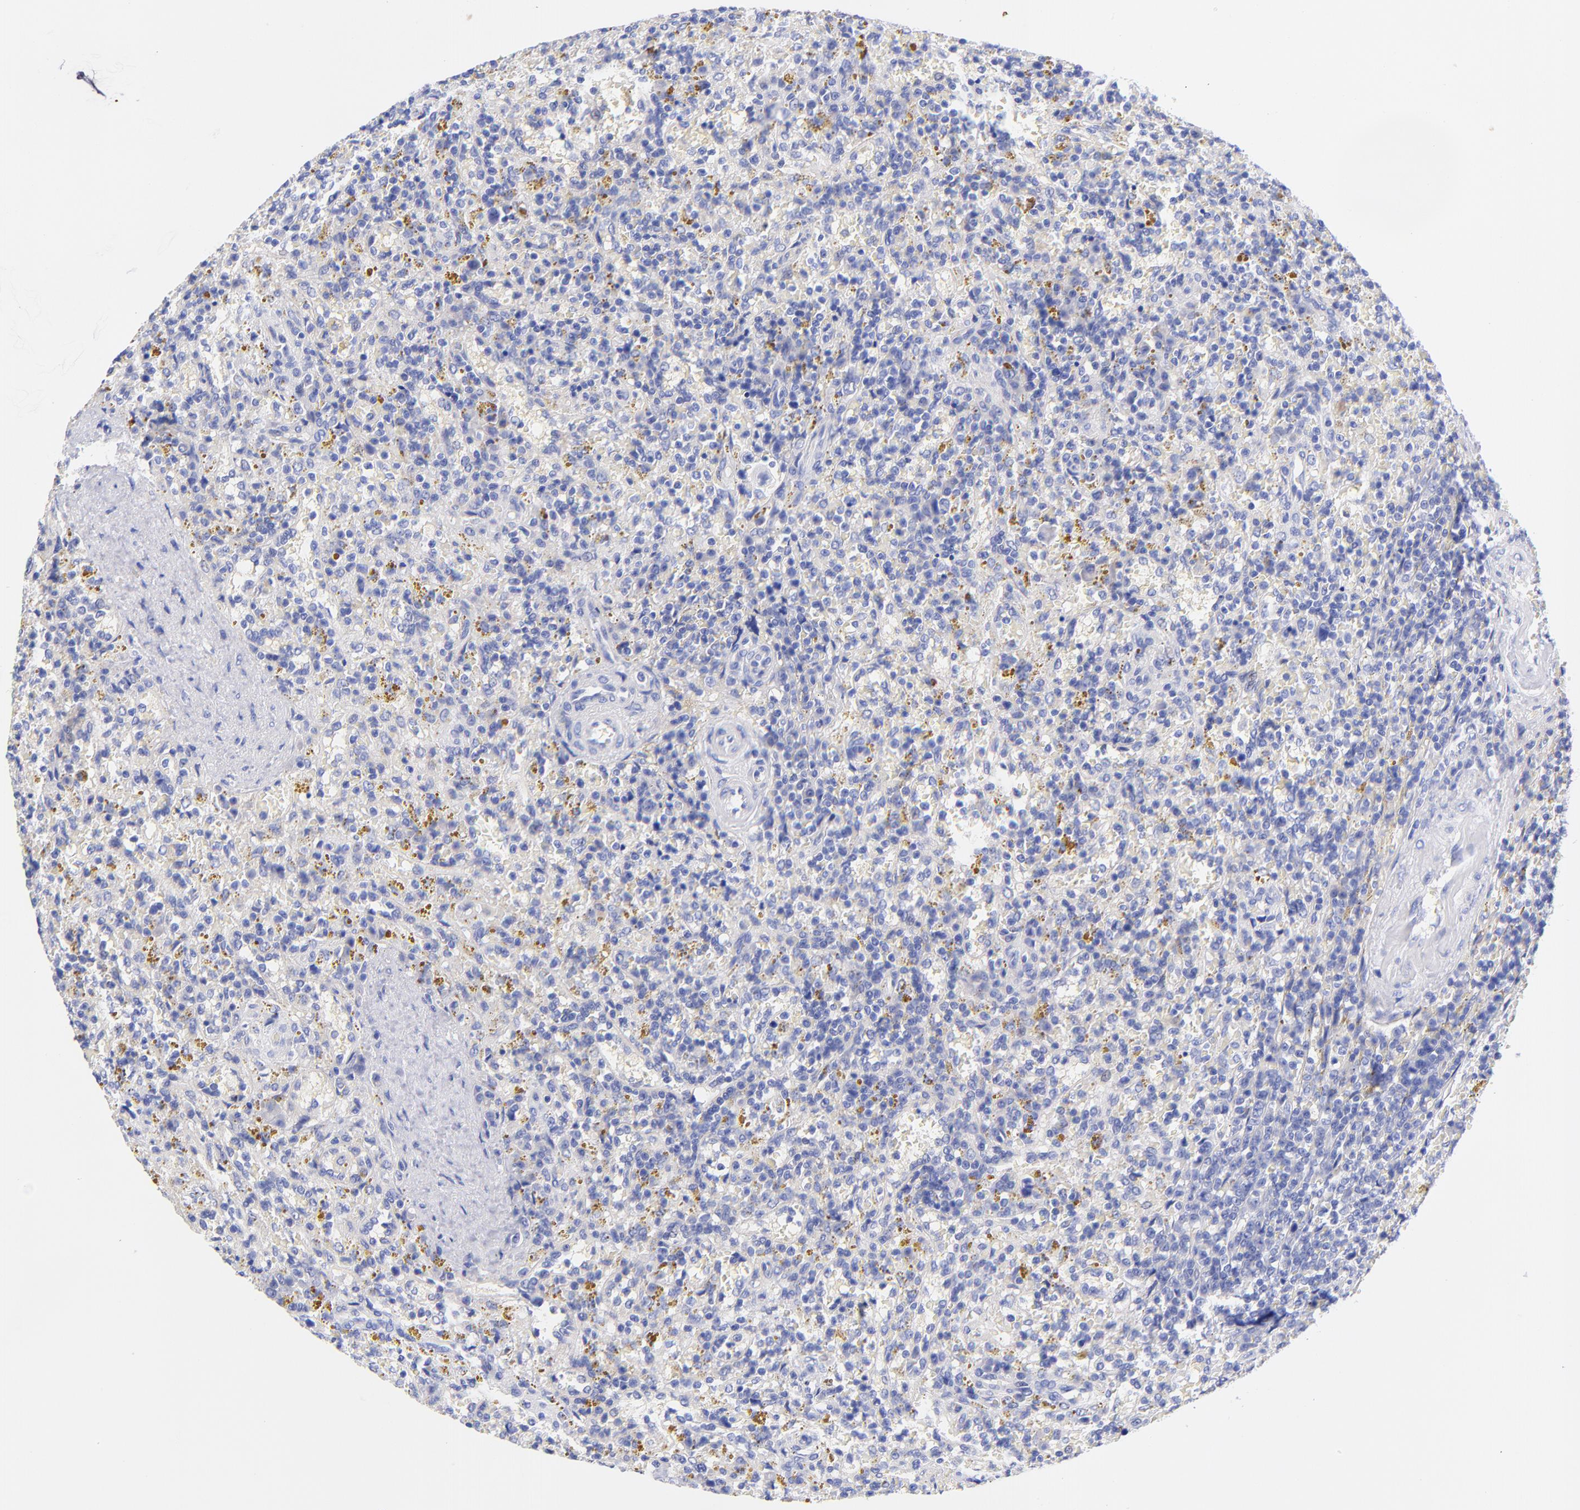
{"staining": {"intensity": "negative", "quantity": "none", "location": "none"}, "tissue": "lymphoma", "cell_type": "Tumor cells", "image_type": "cancer", "snomed": [{"axis": "morphology", "description": "Malignant lymphoma, non-Hodgkin's type, Low grade"}, {"axis": "topography", "description": "Spleen"}], "caption": "Immunohistochemistry photomicrograph of neoplastic tissue: malignant lymphoma, non-Hodgkin's type (low-grade) stained with DAB demonstrates no significant protein positivity in tumor cells. (DAB immunohistochemistry visualized using brightfield microscopy, high magnification).", "gene": "GPHN", "patient": {"sex": "female", "age": 65}}